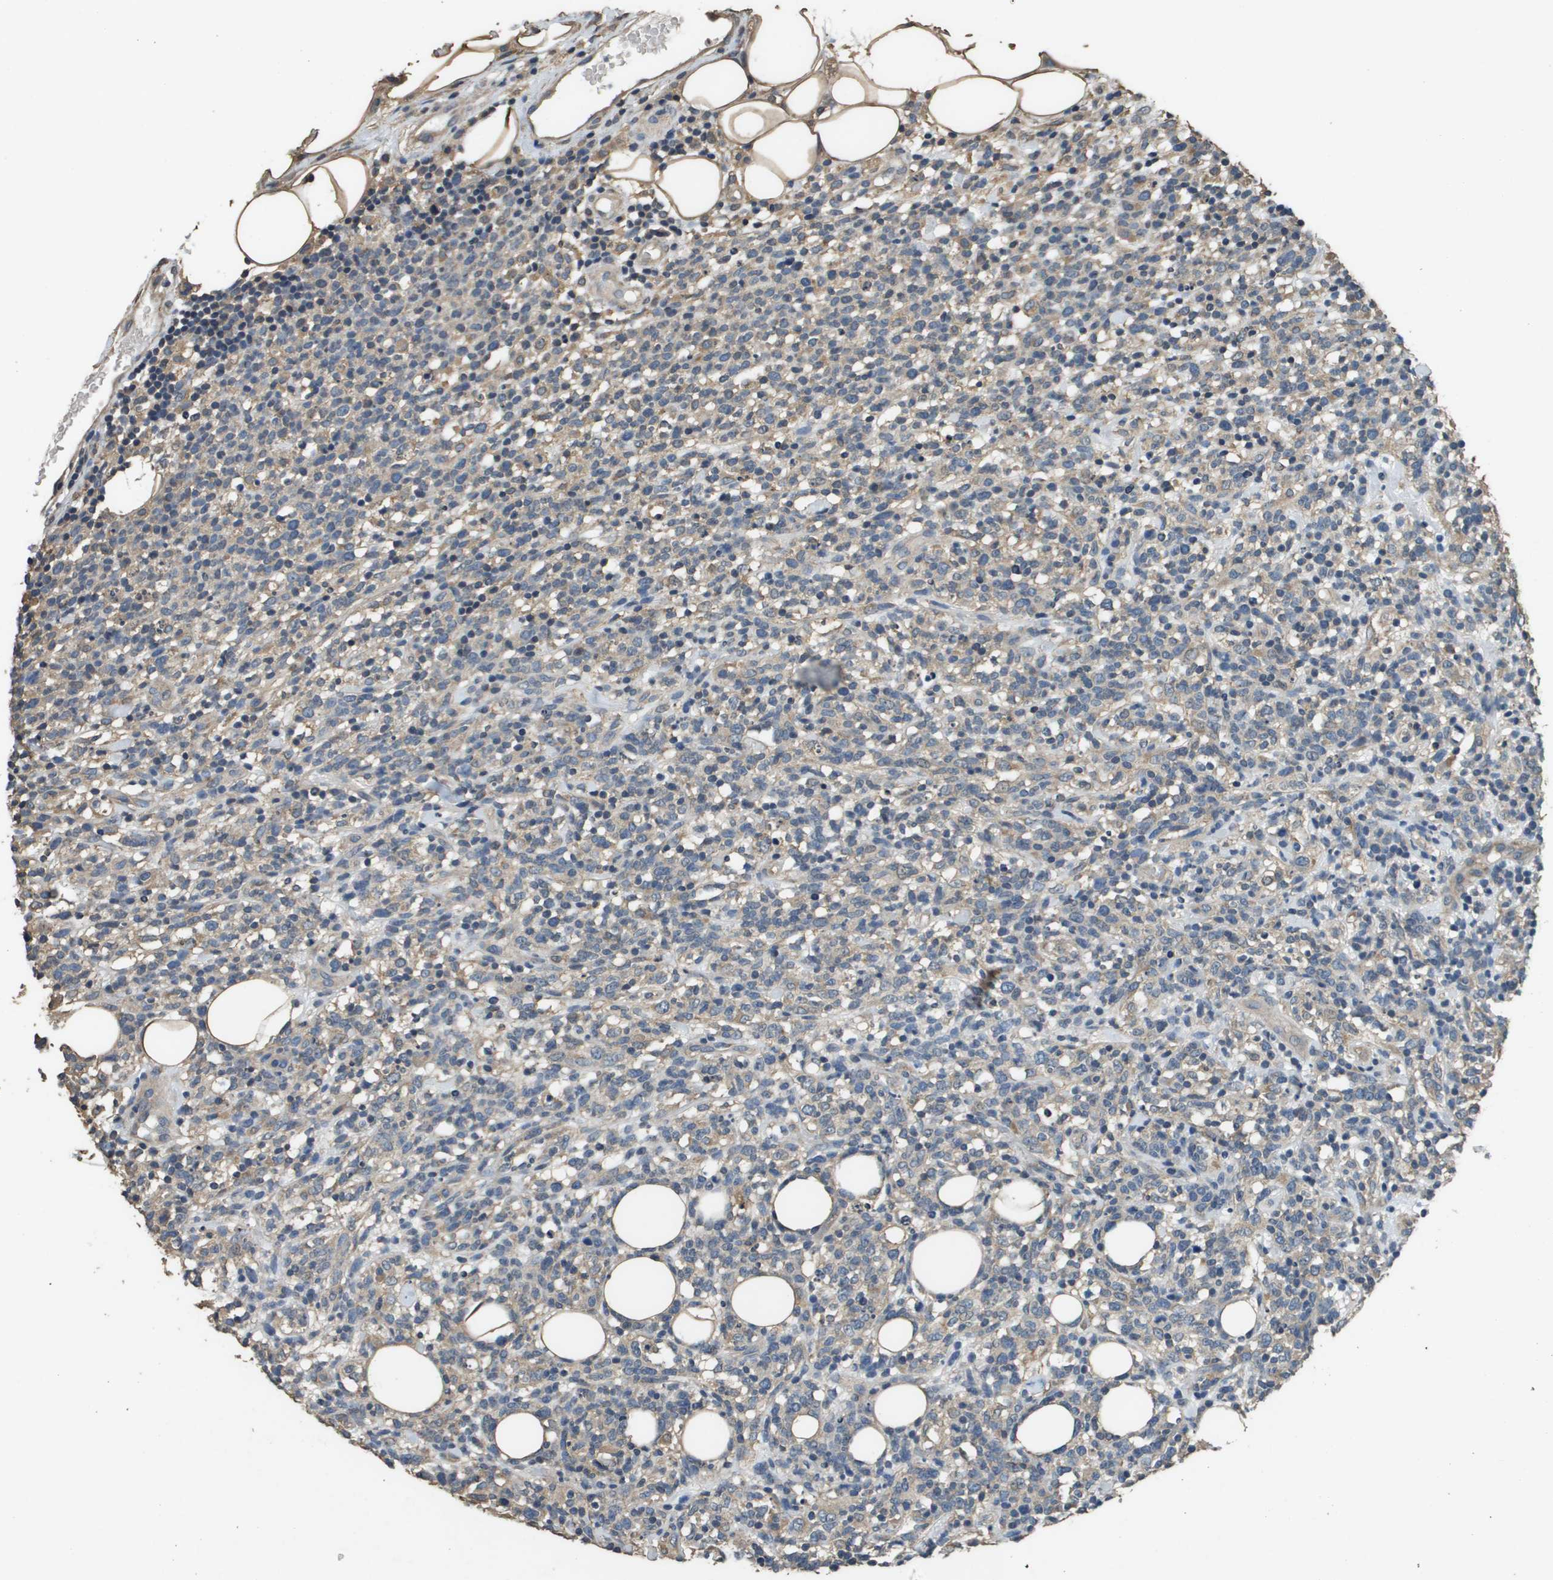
{"staining": {"intensity": "weak", "quantity": "25%-75%", "location": "cytoplasmic/membranous"}, "tissue": "lymphoma", "cell_type": "Tumor cells", "image_type": "cancer", "snomed": [{"axis": "morphology", "description": "Malignant lymphoma, non-Hodgkin's type, High grade"}, {"axis": "topography", "description": "Lymph node"}], "caption": "Immunohistochemistry (IHC) staining of high-grade malignant lymphoma, non-Hodgkin's type, which displays low levels of weak cytoplasmic/membranous positivity in about 25%-75% of tumor cells indicating weak cytoplasmic/membranous protein staining. The staining was performed using DAB (brown) for protein detection and nuclei were counterstained in hematoxylin (blue).", "gene": "RAB6B", "patient": {"sex": "female", "age": 73}}